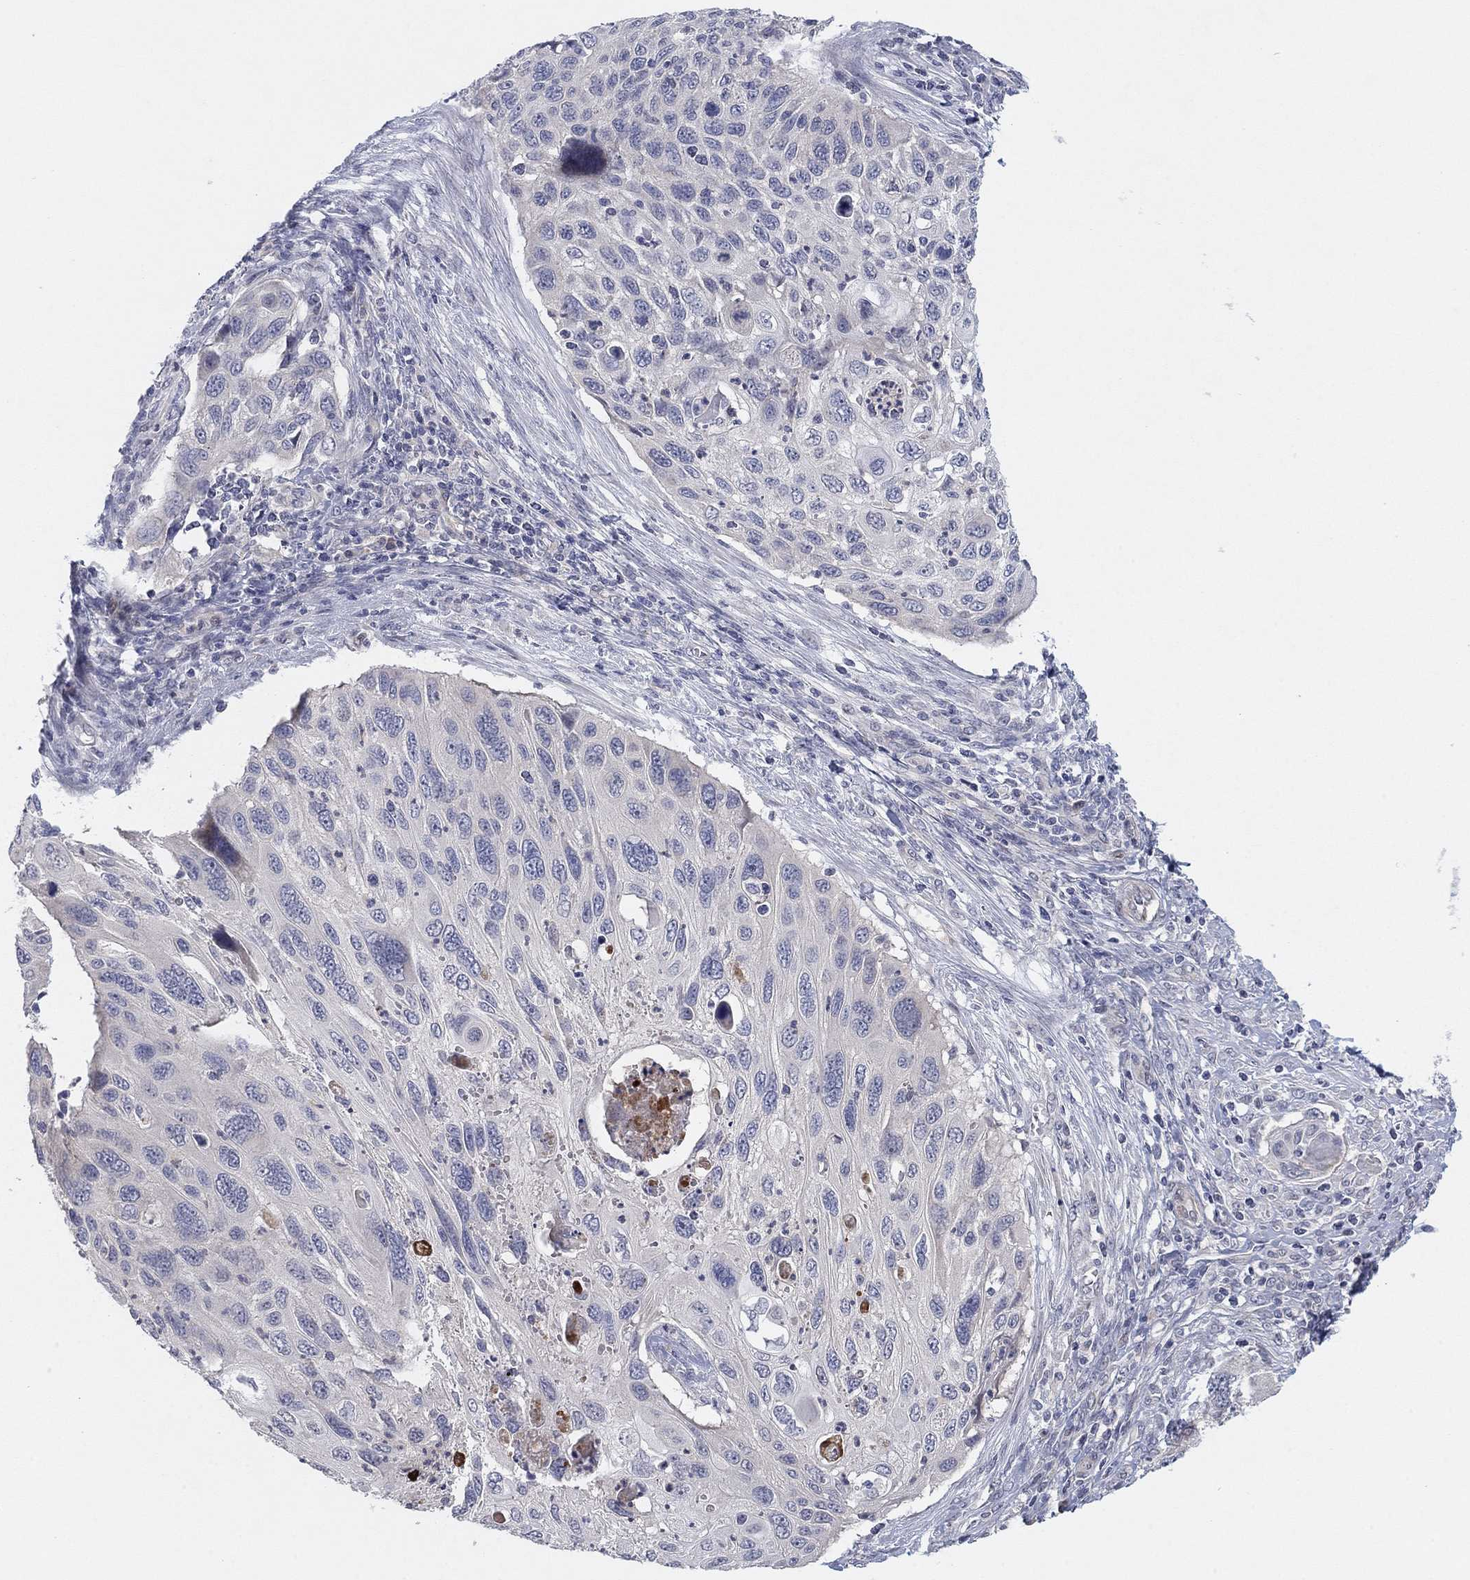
{"staining": {"intensity": "negative", "quantity": "none", "location": "none"}, "tissue": "cervical cancer", "cell_type": "Tumor cells", "image_type": "cancer", "snomed": [{"axis": "morphology", "description": "Squamous cell carcinoma, NOS"}, {"axis": "topography", "description": "Cervix"}], "caption": "IHC photomicrograph of neoplastic tissue: cervical cancer stained with DAB demonstrates no significant protein positivity in tumor cells. (Brightfield microscopy of DAB (3,3'-diaminobenzidine) immunohistochemistry at high magnification).", "gene": "AMN1", "patient": {"sex": "female", "age": 70}}